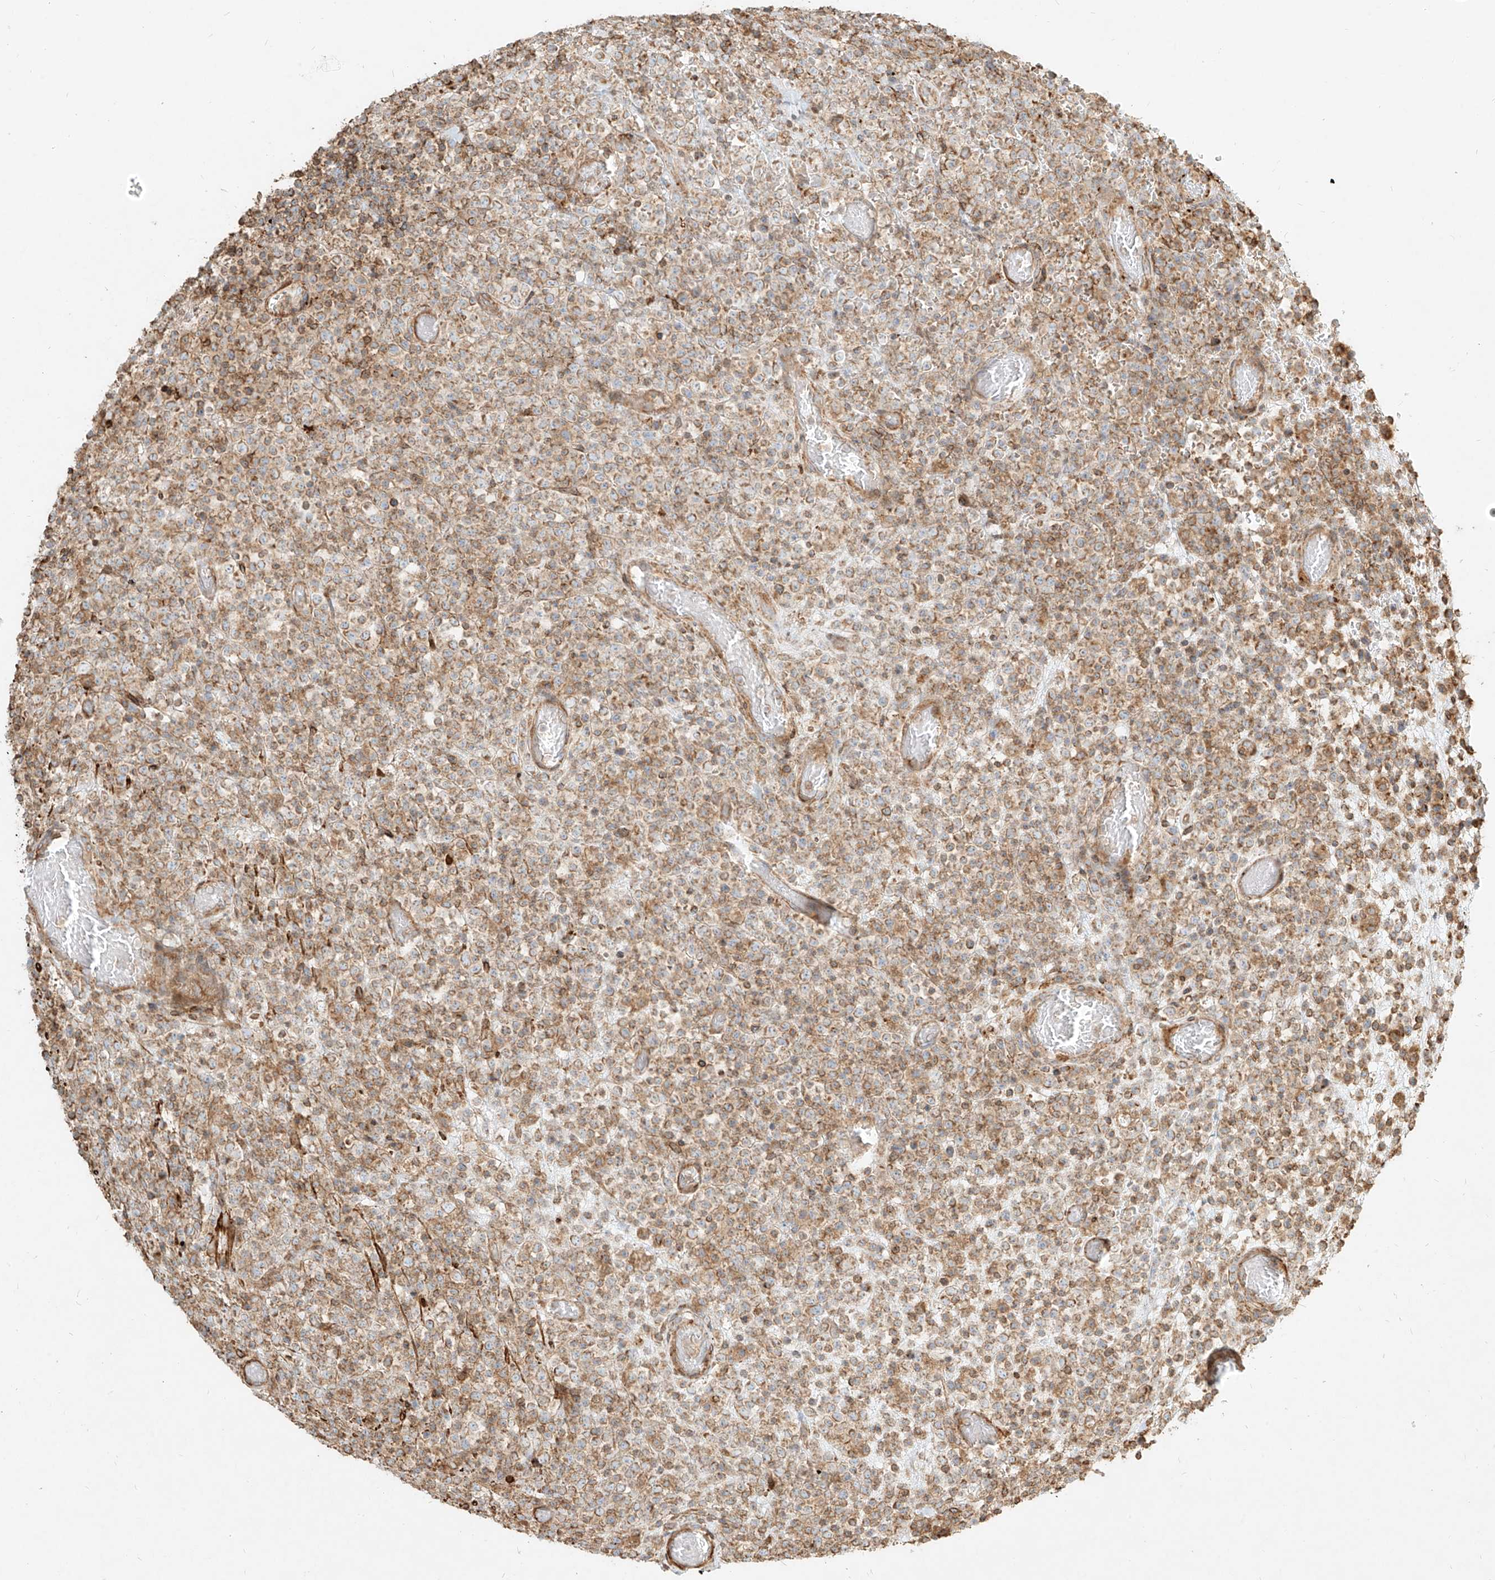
{"staining": {"intensity": "moderate", "quantity": "25%-75%", "location": "cytoplasmic/membranous"}, "tissue": "lymphoma", "cell_type": "Tumor cells", "image_type": "cancer", "snomed": [{"axis": "morphology", "description": "Malignant lymphoma, non-Hodgkin's type, High grade"}, {"axis": "topography", "description": "Colon"}], "caption": "A micrograph of human lymphoma stained for a protein shows moderate cytoplasmic/membranous brown staining in tumor cells. Using DAB (3,3'-diaminobenzidine) (brown) and hematoxylin (blue) stains, captured at high magnification using brightfield microscopy.", "gene": "MTX2", "patient": {"sex": "female", "age": 53}}